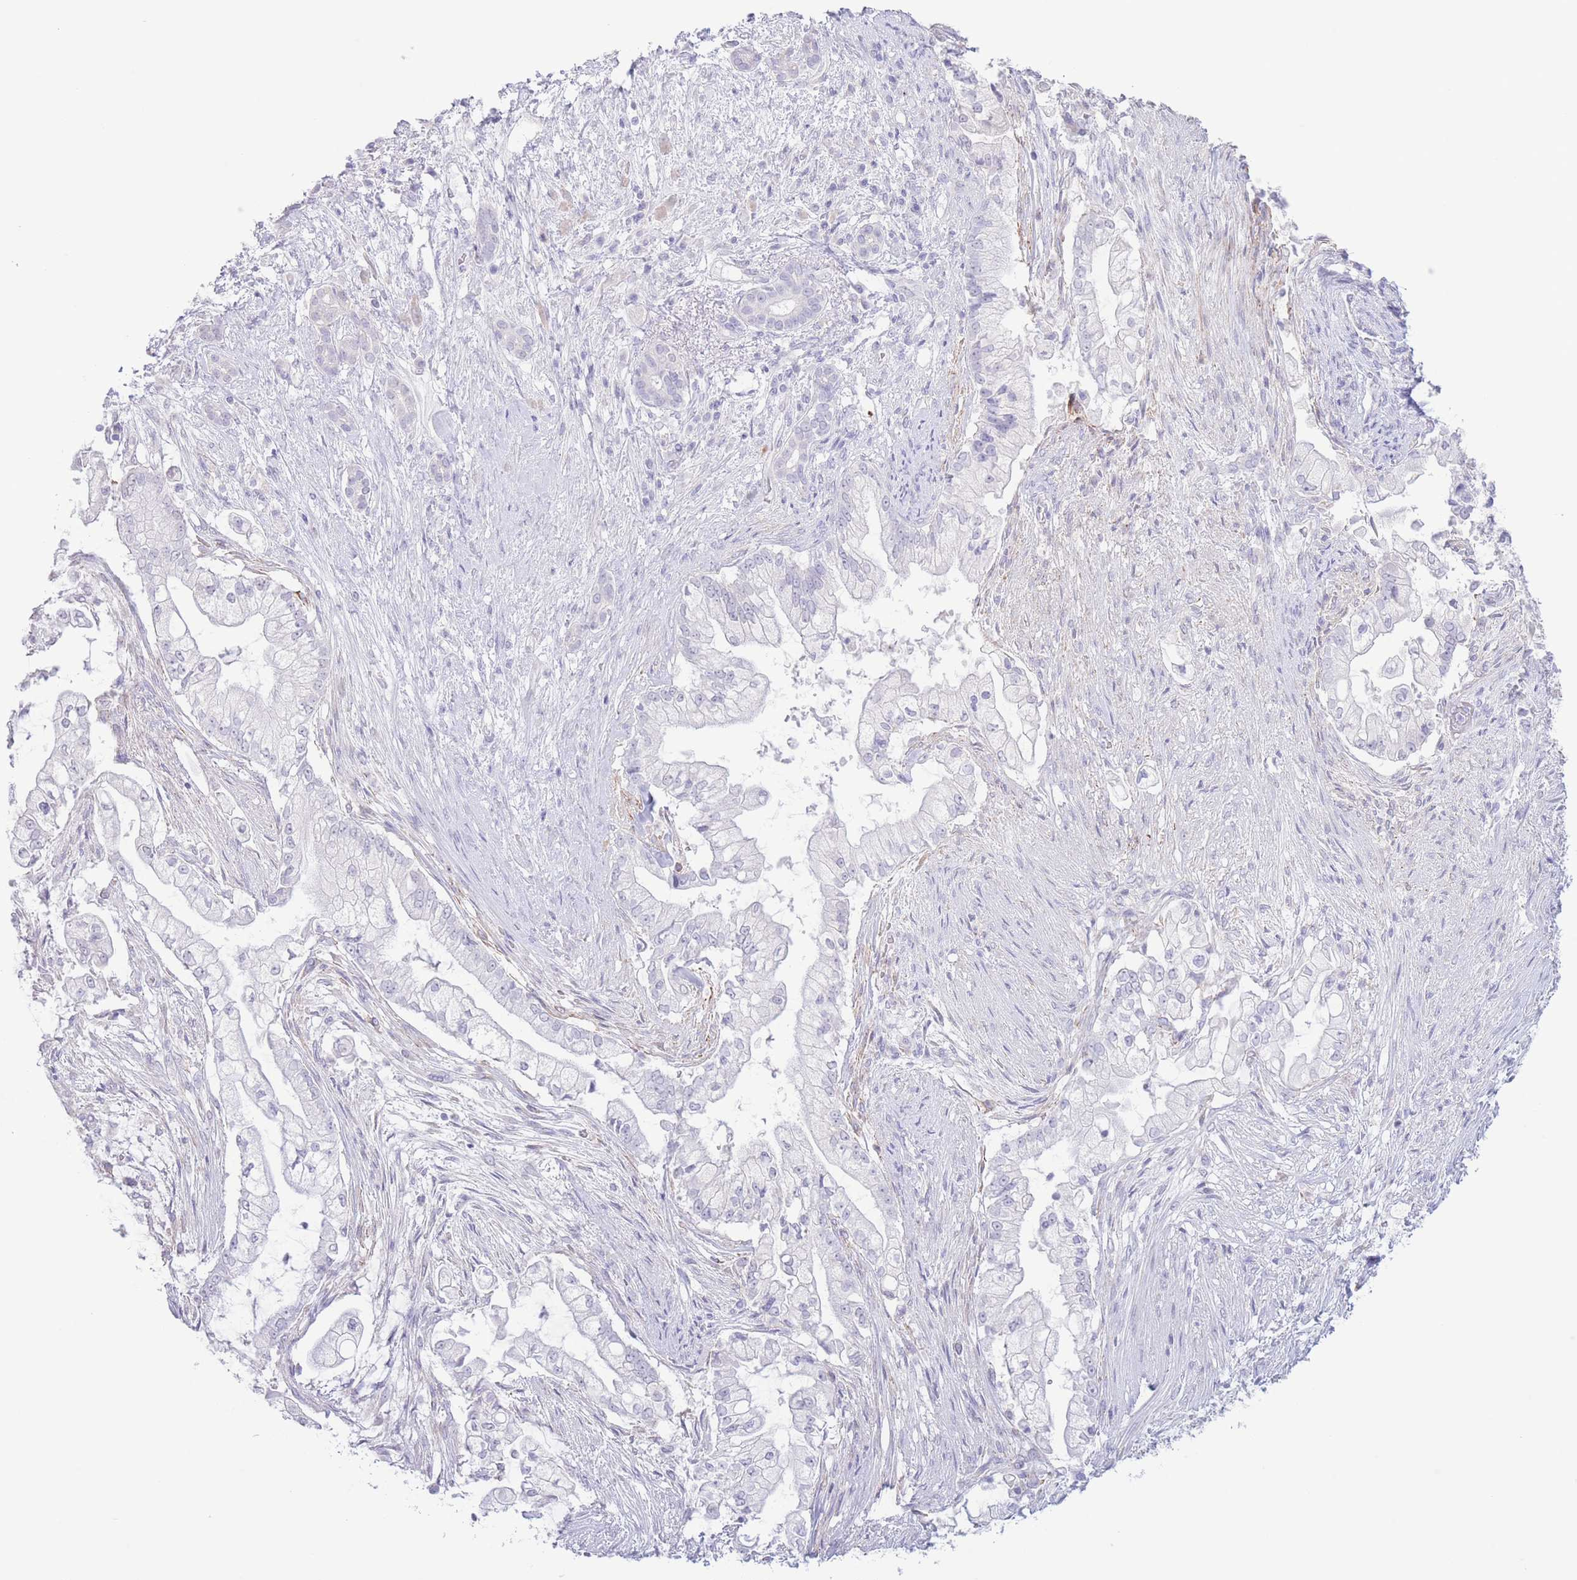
{"staining": {"intensity": "negative", "quantity": "none", "location": "none"}, "tissue": "pancreatic cancer", "cell_type": "Tumor cells", "image_type": "cancer", "snomed": [{"axis": "morphology", "description": "Adenocarcinoma, NOS"}, {"axis": "topography", "description": "Pancreas"}], "caption": "This is a micrograph of immunohistochemistry (IHC) staining of pancreatic cancer, which shows no staining in tumor cells.", "gene": "PKLR", "patient": {"sex": "female", "age": 69}}